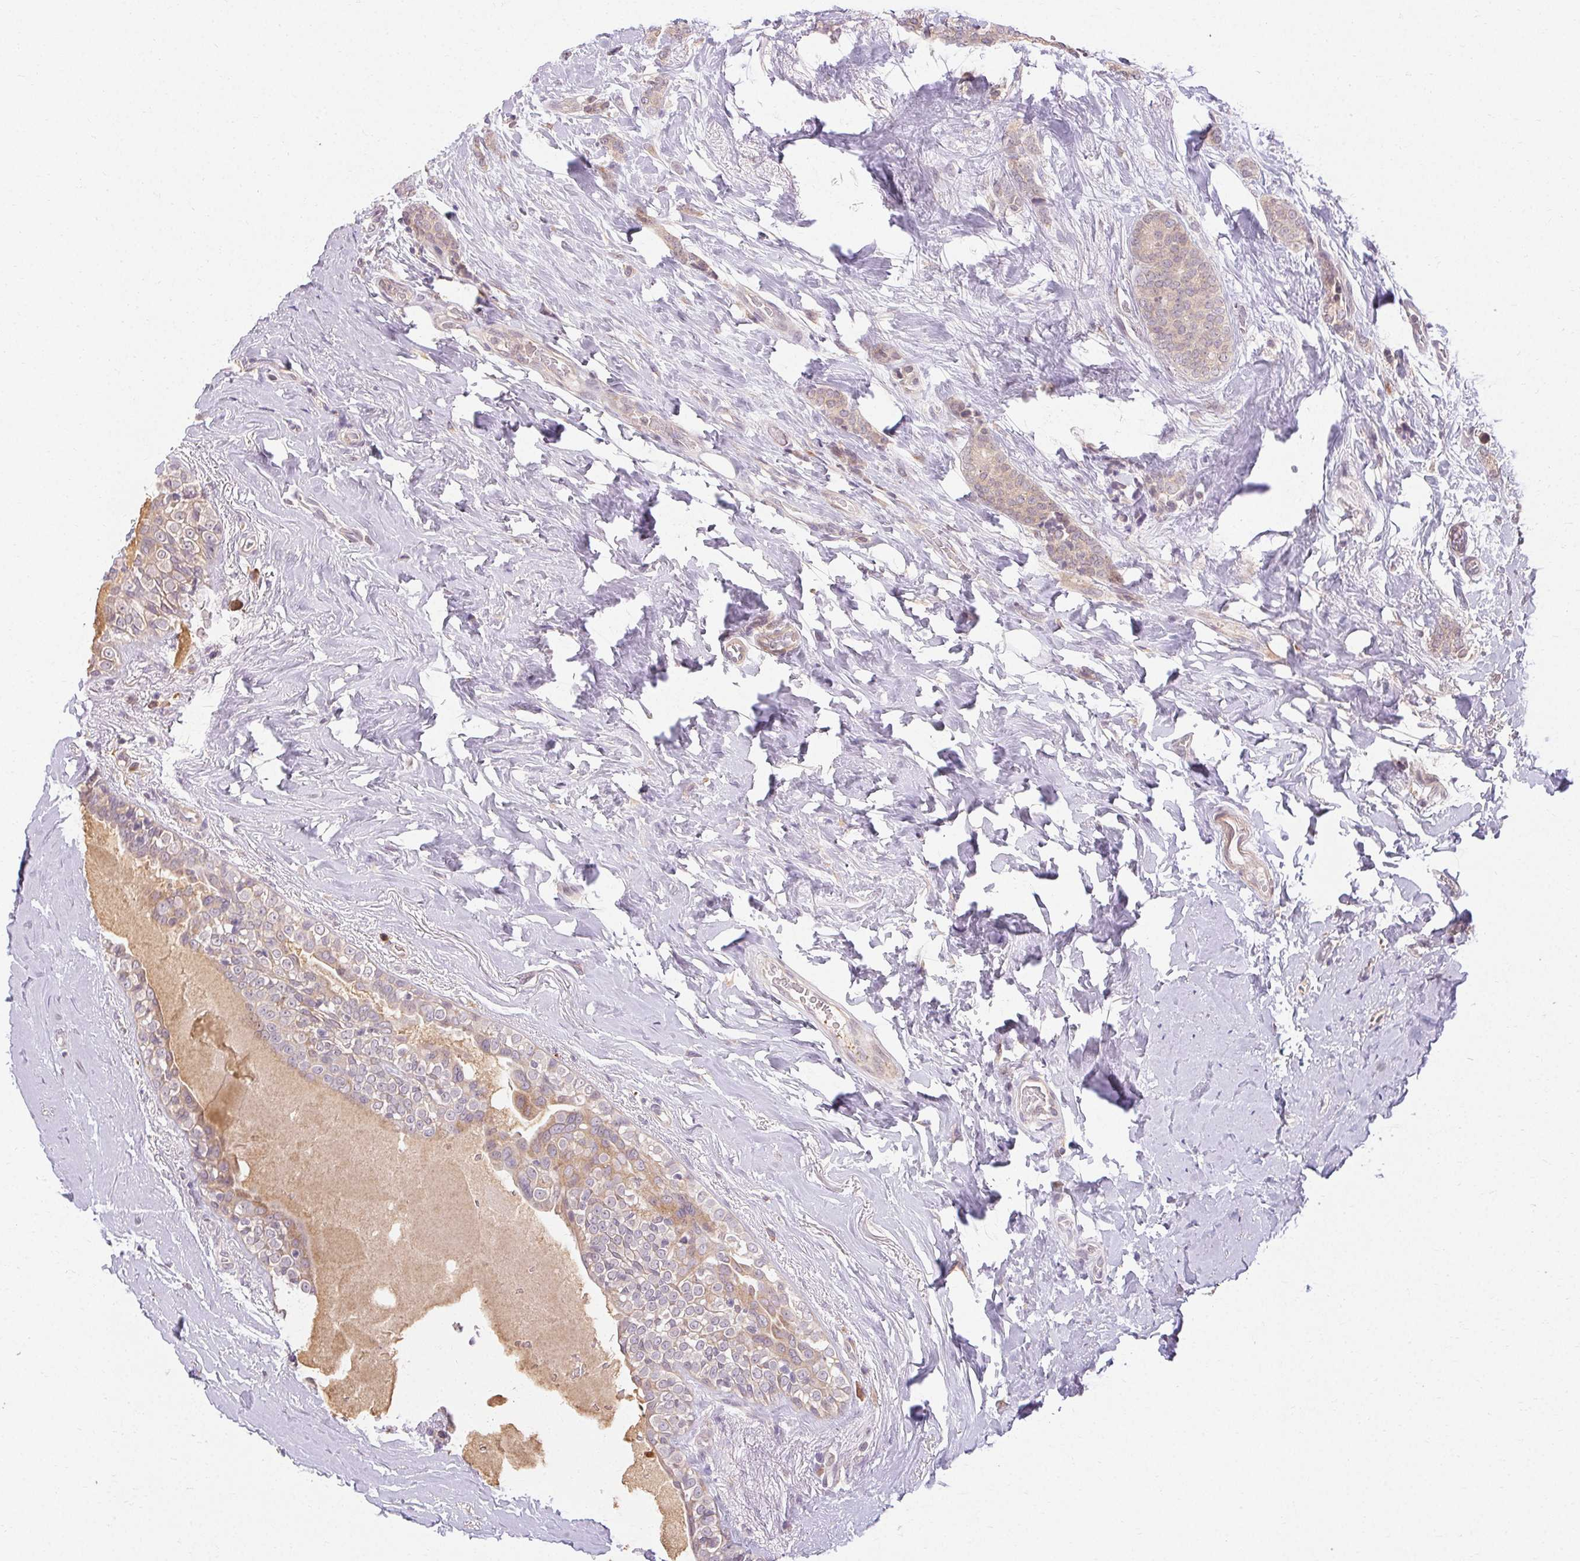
{"staining": {"intensity": "weak", "quantity": ">75%", "location": "cytoplasmic/membranous"}, "tissue": "breast cancer", "cell_type": "Tumor cells", "image_type": "cancer", "snomed": [{"axis": "morphology", "description": "Normal tissue, NOS"}, {"axis": "morphology", "description": "Duct carcinoma"}, {"axis": "topography", "description": "Breast"}], "caption": "This photomicrograph reveals IHC staining of breast cancer, with low weak cytoplasmic/membranous positivity in about >75% of tumor cells.", "gene": "TMEM52B", "patient": {"sex": "female", "age": 77}}